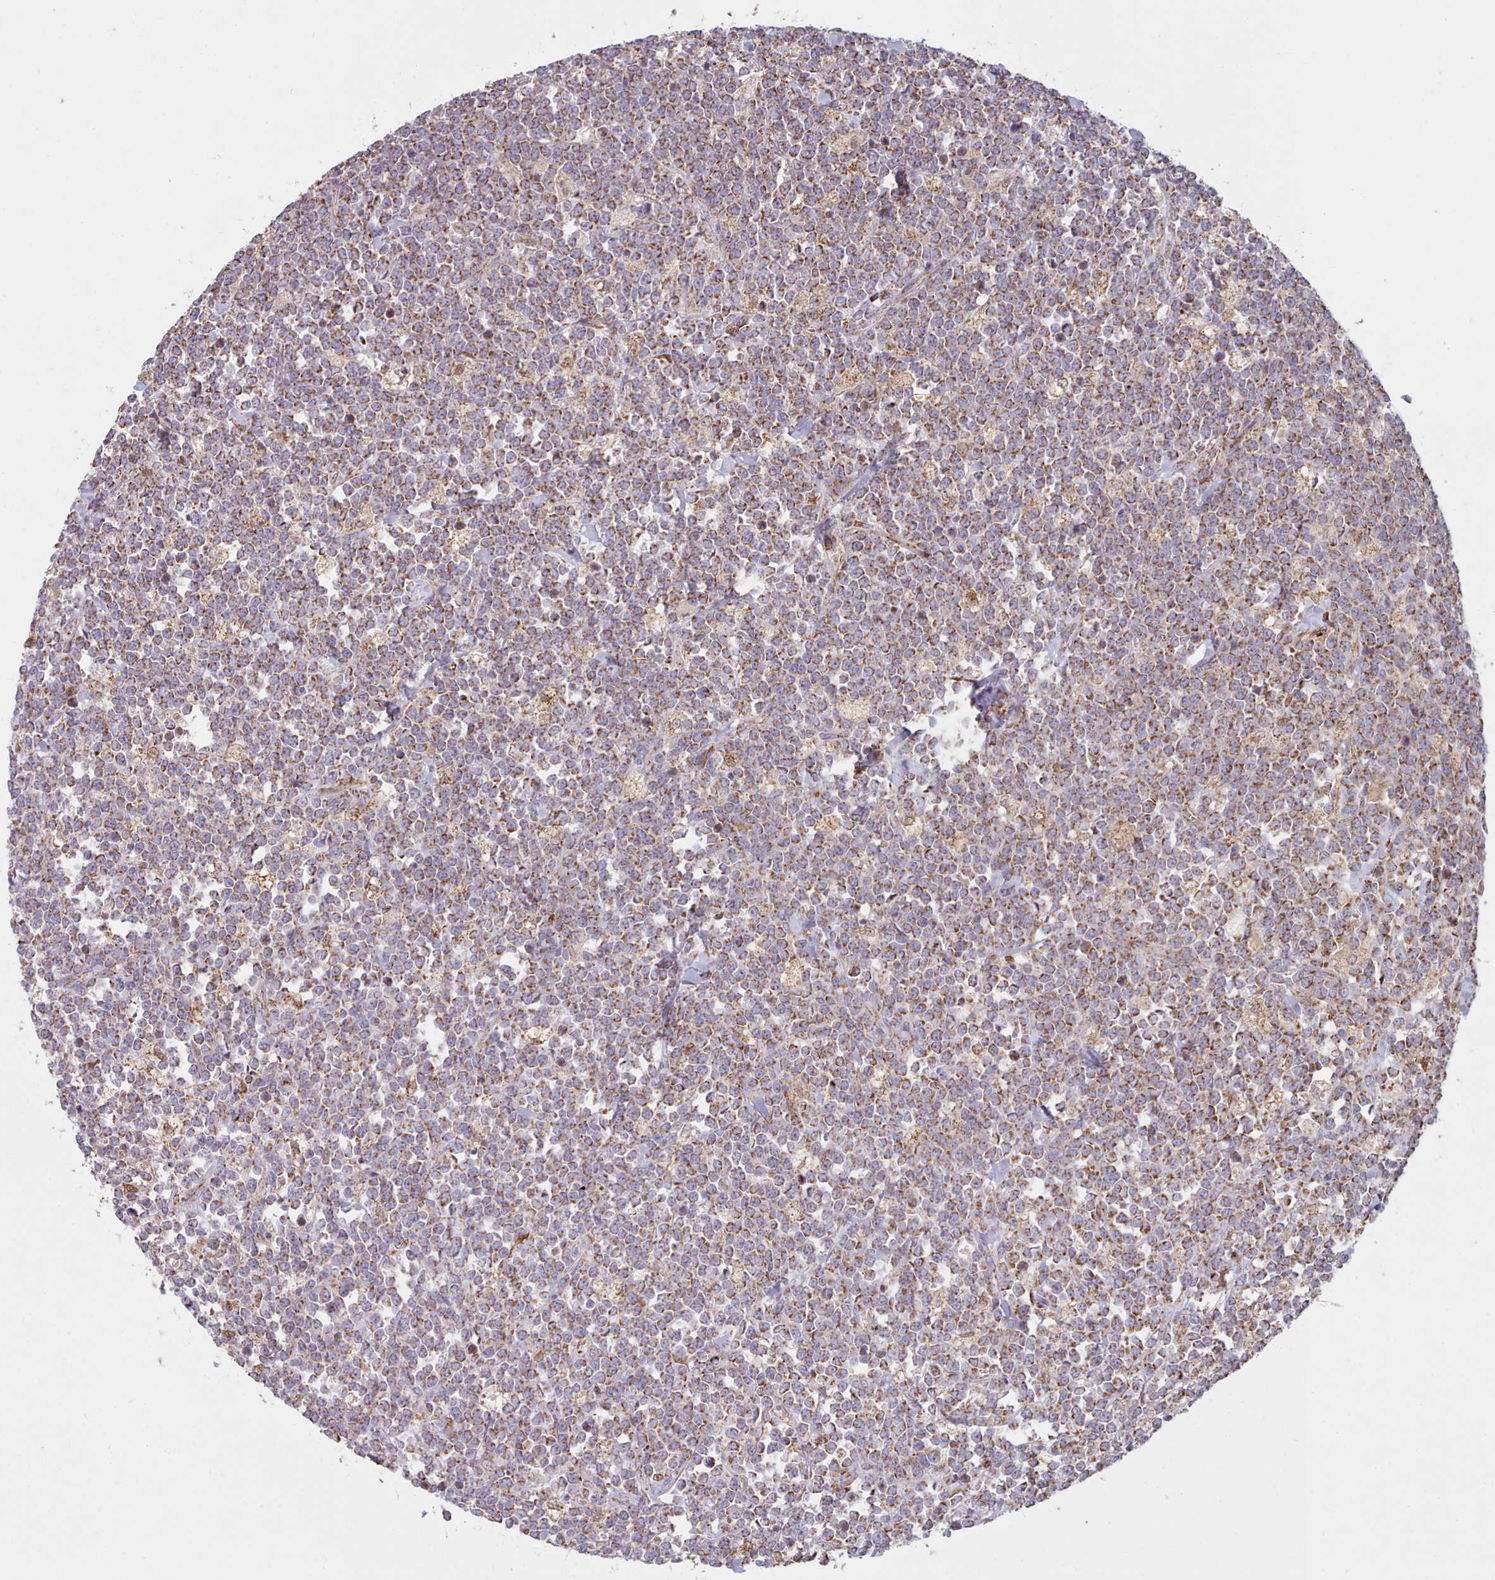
{"staining": {"intensity": "moderate", "quantity": ">75%", "location": "cytoplasmic/membranous"}, "tissue": "lymphoma", "cell_type": "Tumor cells", "image_type": "cancer", "snomed": [{"axis": "morphology", "description": "Malignant lymphoma, non-Hodgkin's type, High grade"}, {"axis": "topography", "description": "Small intestine"}], "caption": "Moderate cytoplasmic/membranous expression is present in approximately >75% of tumor cells in malignant lymphoma, non-Hodgkin's type (high-grade).", "gene": "HSDL2", "patient": {"sex": "male", "age": 8}}